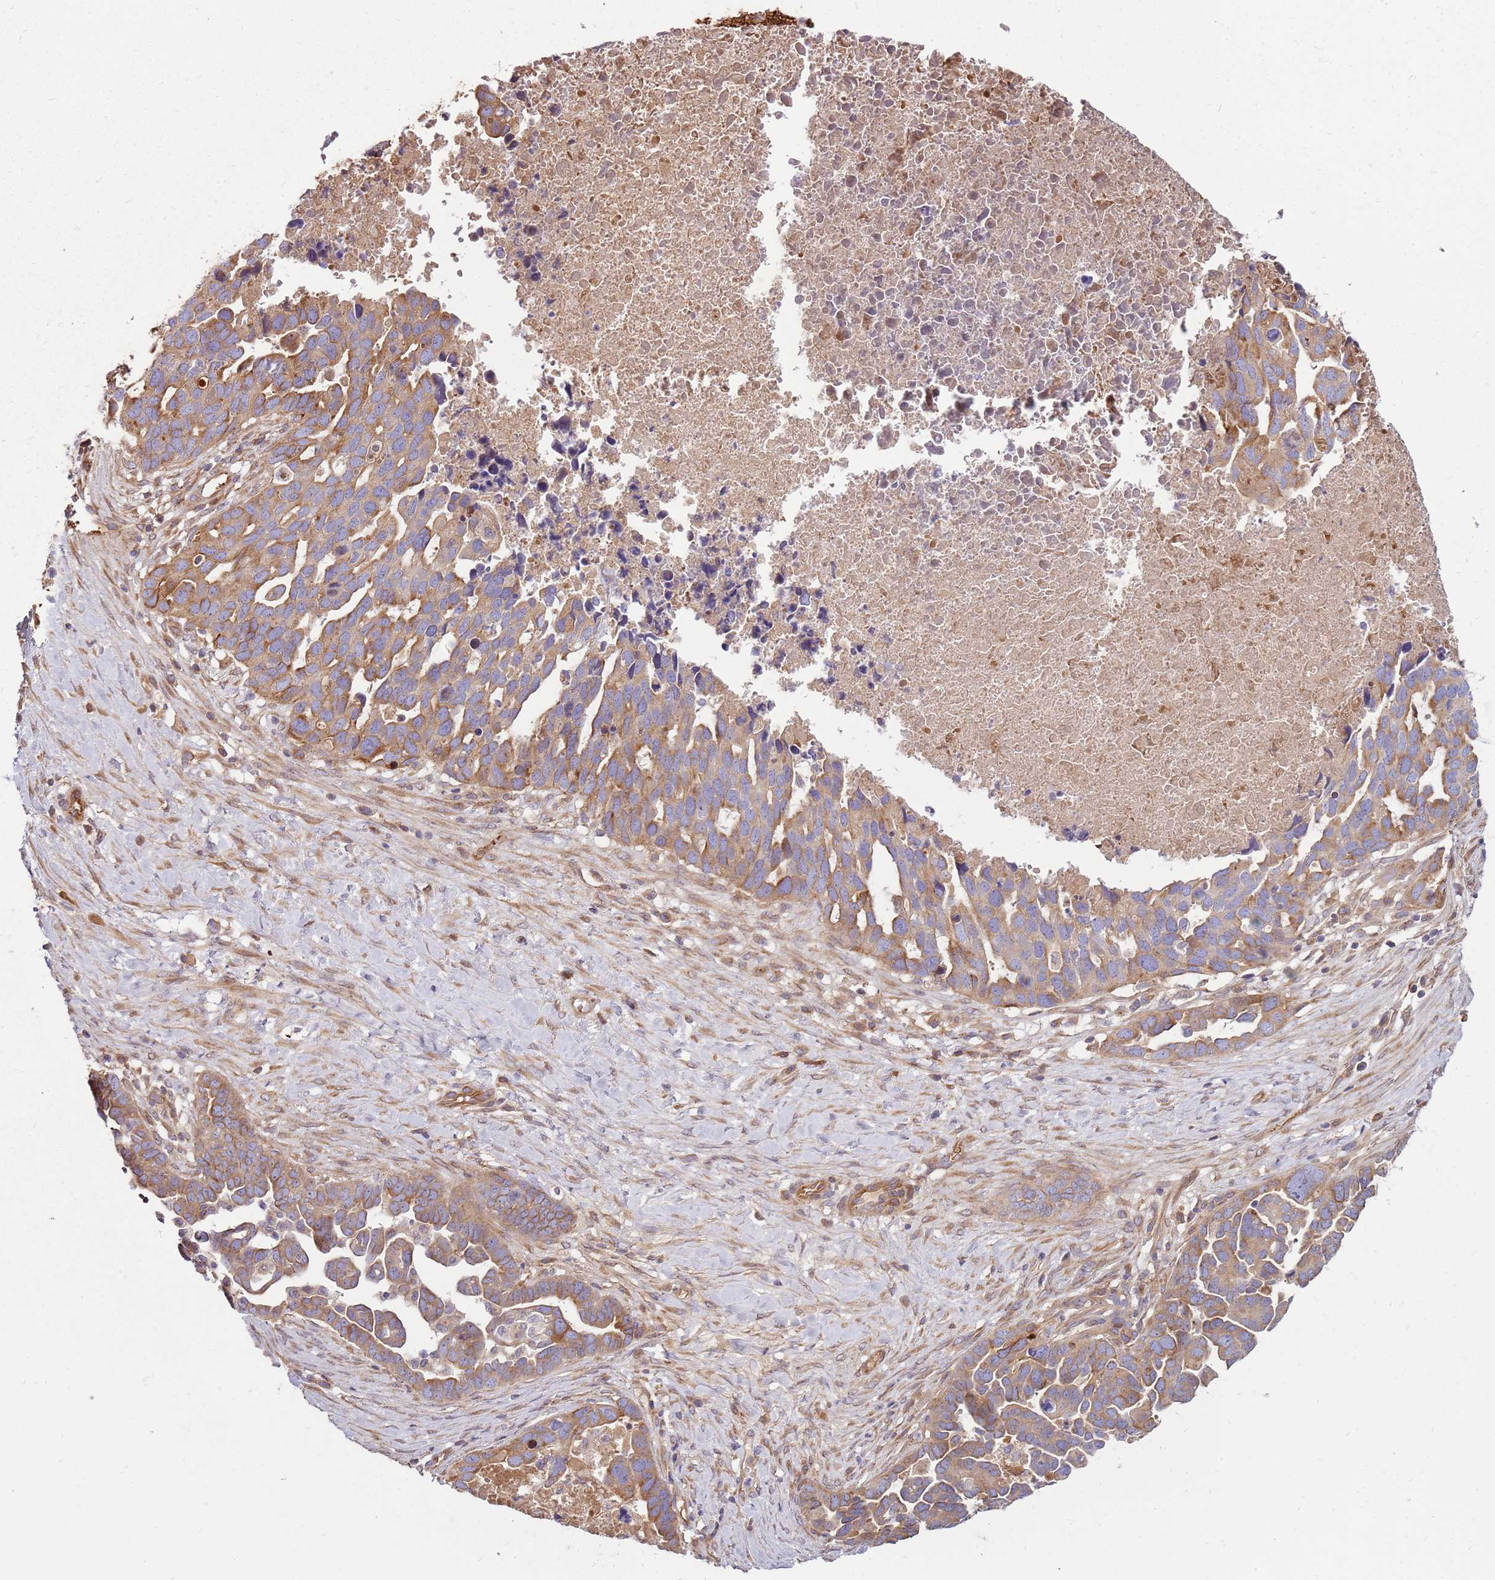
{"staining": {"intensity": "moderate", "quantity": ">75%", "location": "cytoplasmic/membranous"}, "tissue": "ovarian cancer", "cell_type": "Tumor cells", "image_type": "cancer", "snomed": [{"axis": "morphology", "description": "Cystadenocarcinoma, serous, NOS"}, {"axis": "topography", "description": "Ovary"}], "caption": "Brown immunohistochemical staining in ovarian cancer (serous cystadenocarcinoma) shows moderate cytoplasmic/membranous staining in about >75% of tumor cells. The staining was performed using DAB, with brown indicating positive protein expression. Nuclei are stained blue with hematoxylin.", "gene": "EMC1", "patient": {"sex": "female", "age": 54}}